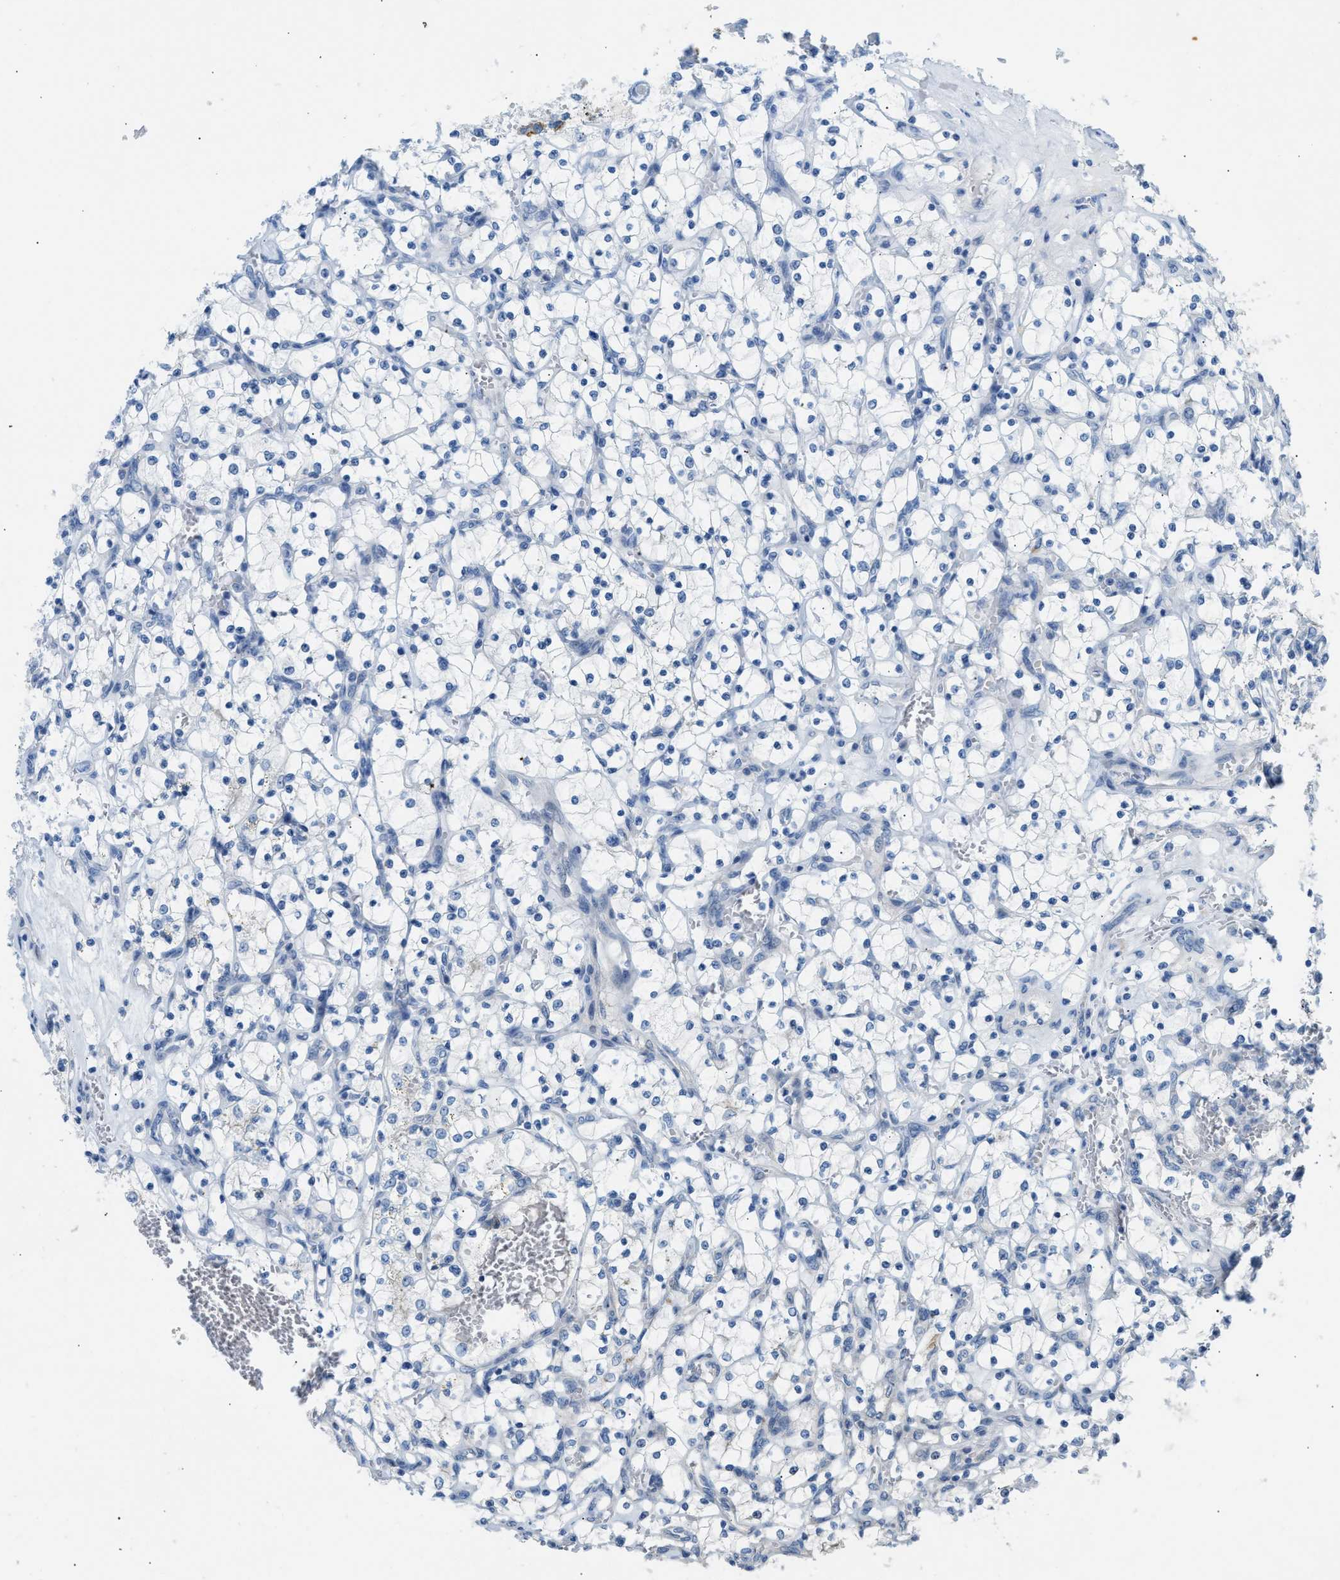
{"staining": {"intensity": "negative", "quantity": "none", "location": "none"}, "tissue": "renal cancer", "cell_type": "Tumor cells", "image_type": "cancer", "snomed": [{"axis": "morphology", "description": "Adenocarcinoma, NOS"}, {"axis": "topography", "description": "Kidney"}], "caption": "This is an immunohistochemistry micrograph of human renal cancer. There is no staining in tumor cells.", "gene": "ERBB2", "patient": {"sex": "female", "age": 69}}